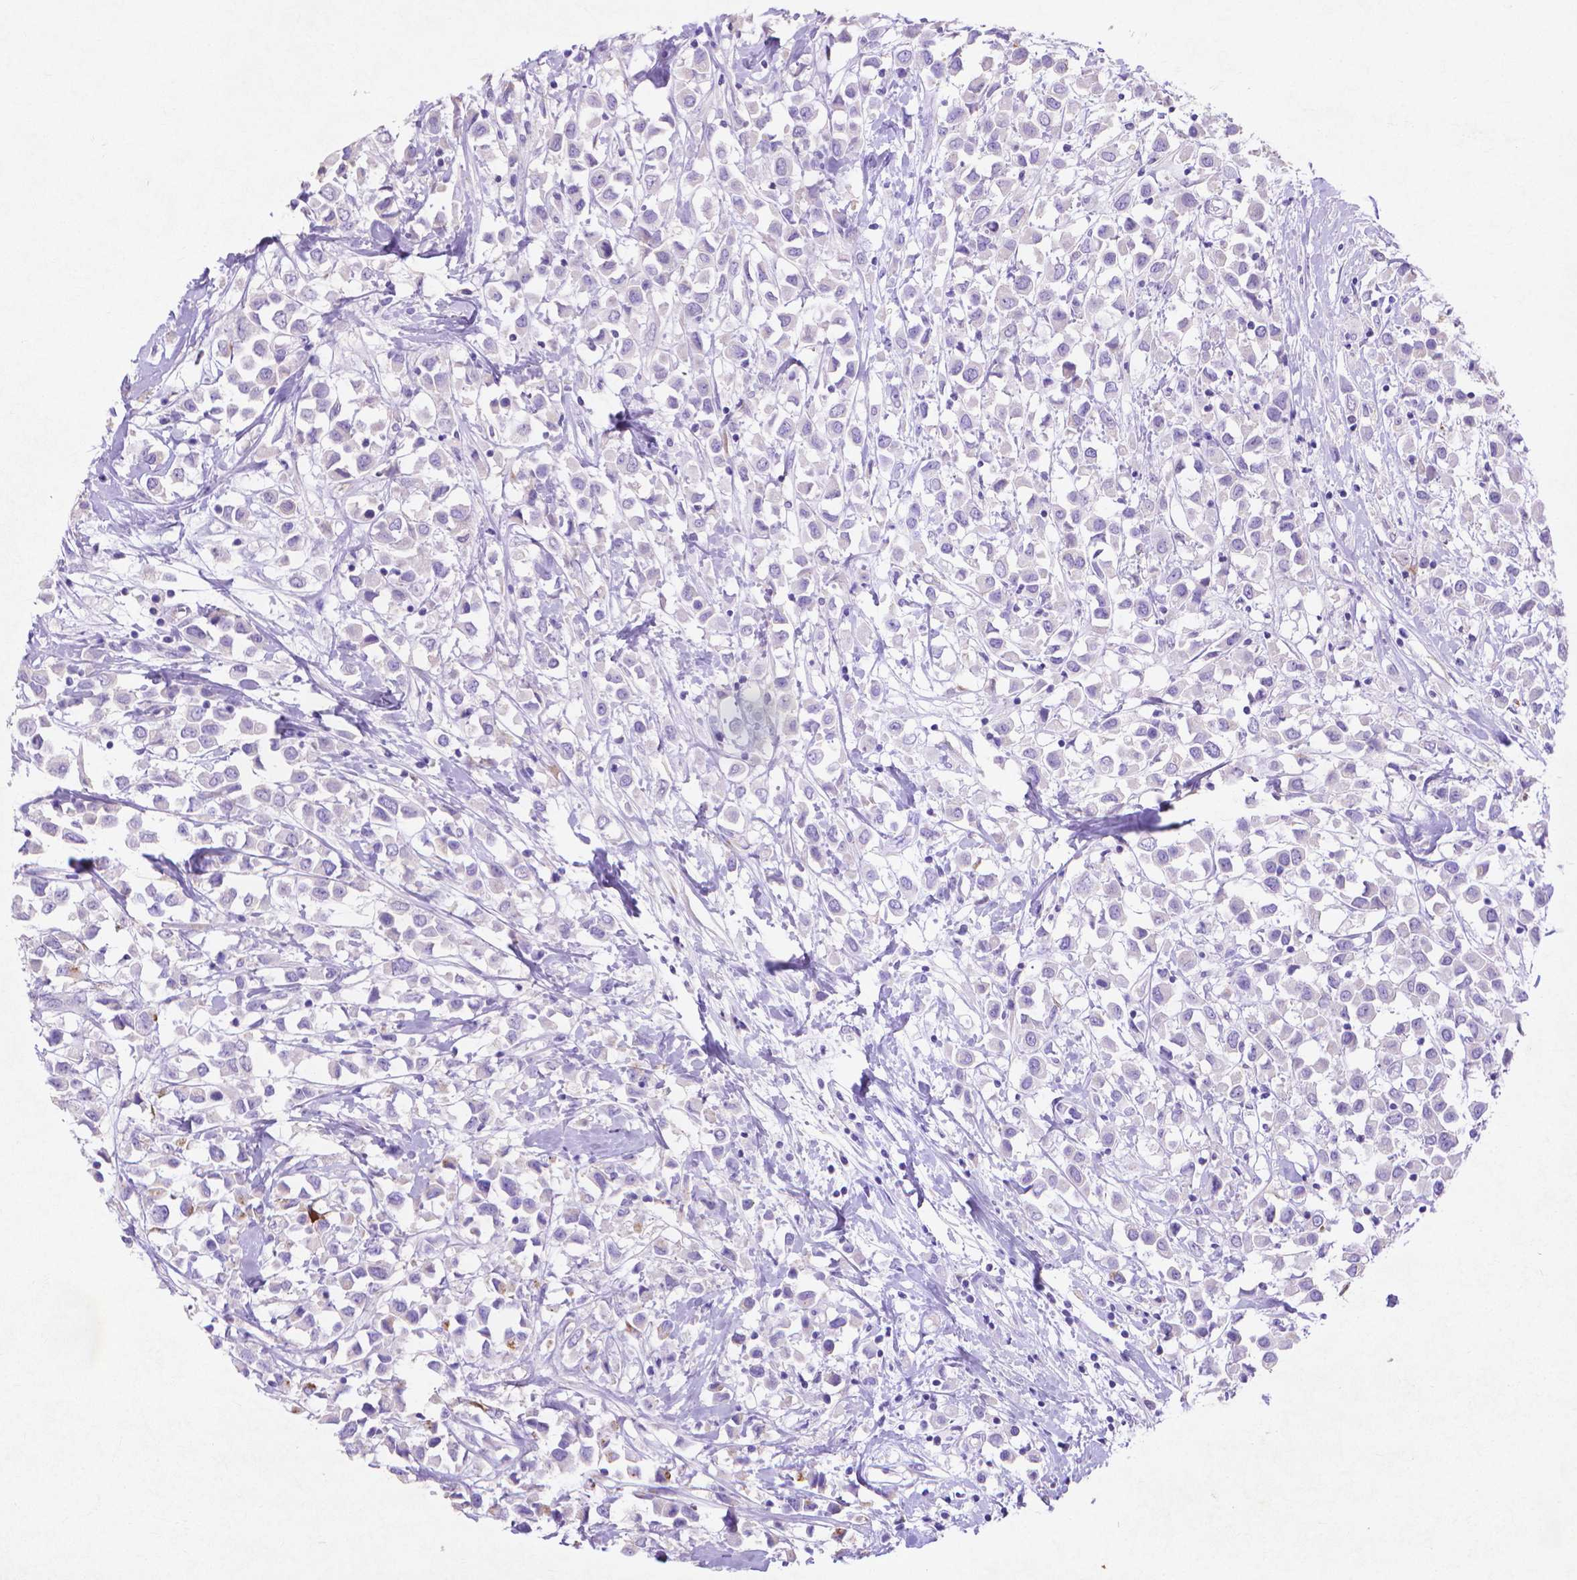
{"staining": {"intensity": "negative", "quantity": "none", "location": "none"}, "tissue": "breast cancer", "cell_type": "Tumor cells", "image_type": "cancer", "snomed": [{"axis": "morphology", "description": "Duct carcinoma"}, {"axis": "topography", "description": "Breast"}], "caption": "Breast cancer (intraductal carcinoma) was stained to show a protein in brown. There is no significant positivity in tumor cells. (Brightfield microscopy of DAB IHC at high magnification).", "gene": "MMP11", "patient": {"sex": "female", "age": 61}}